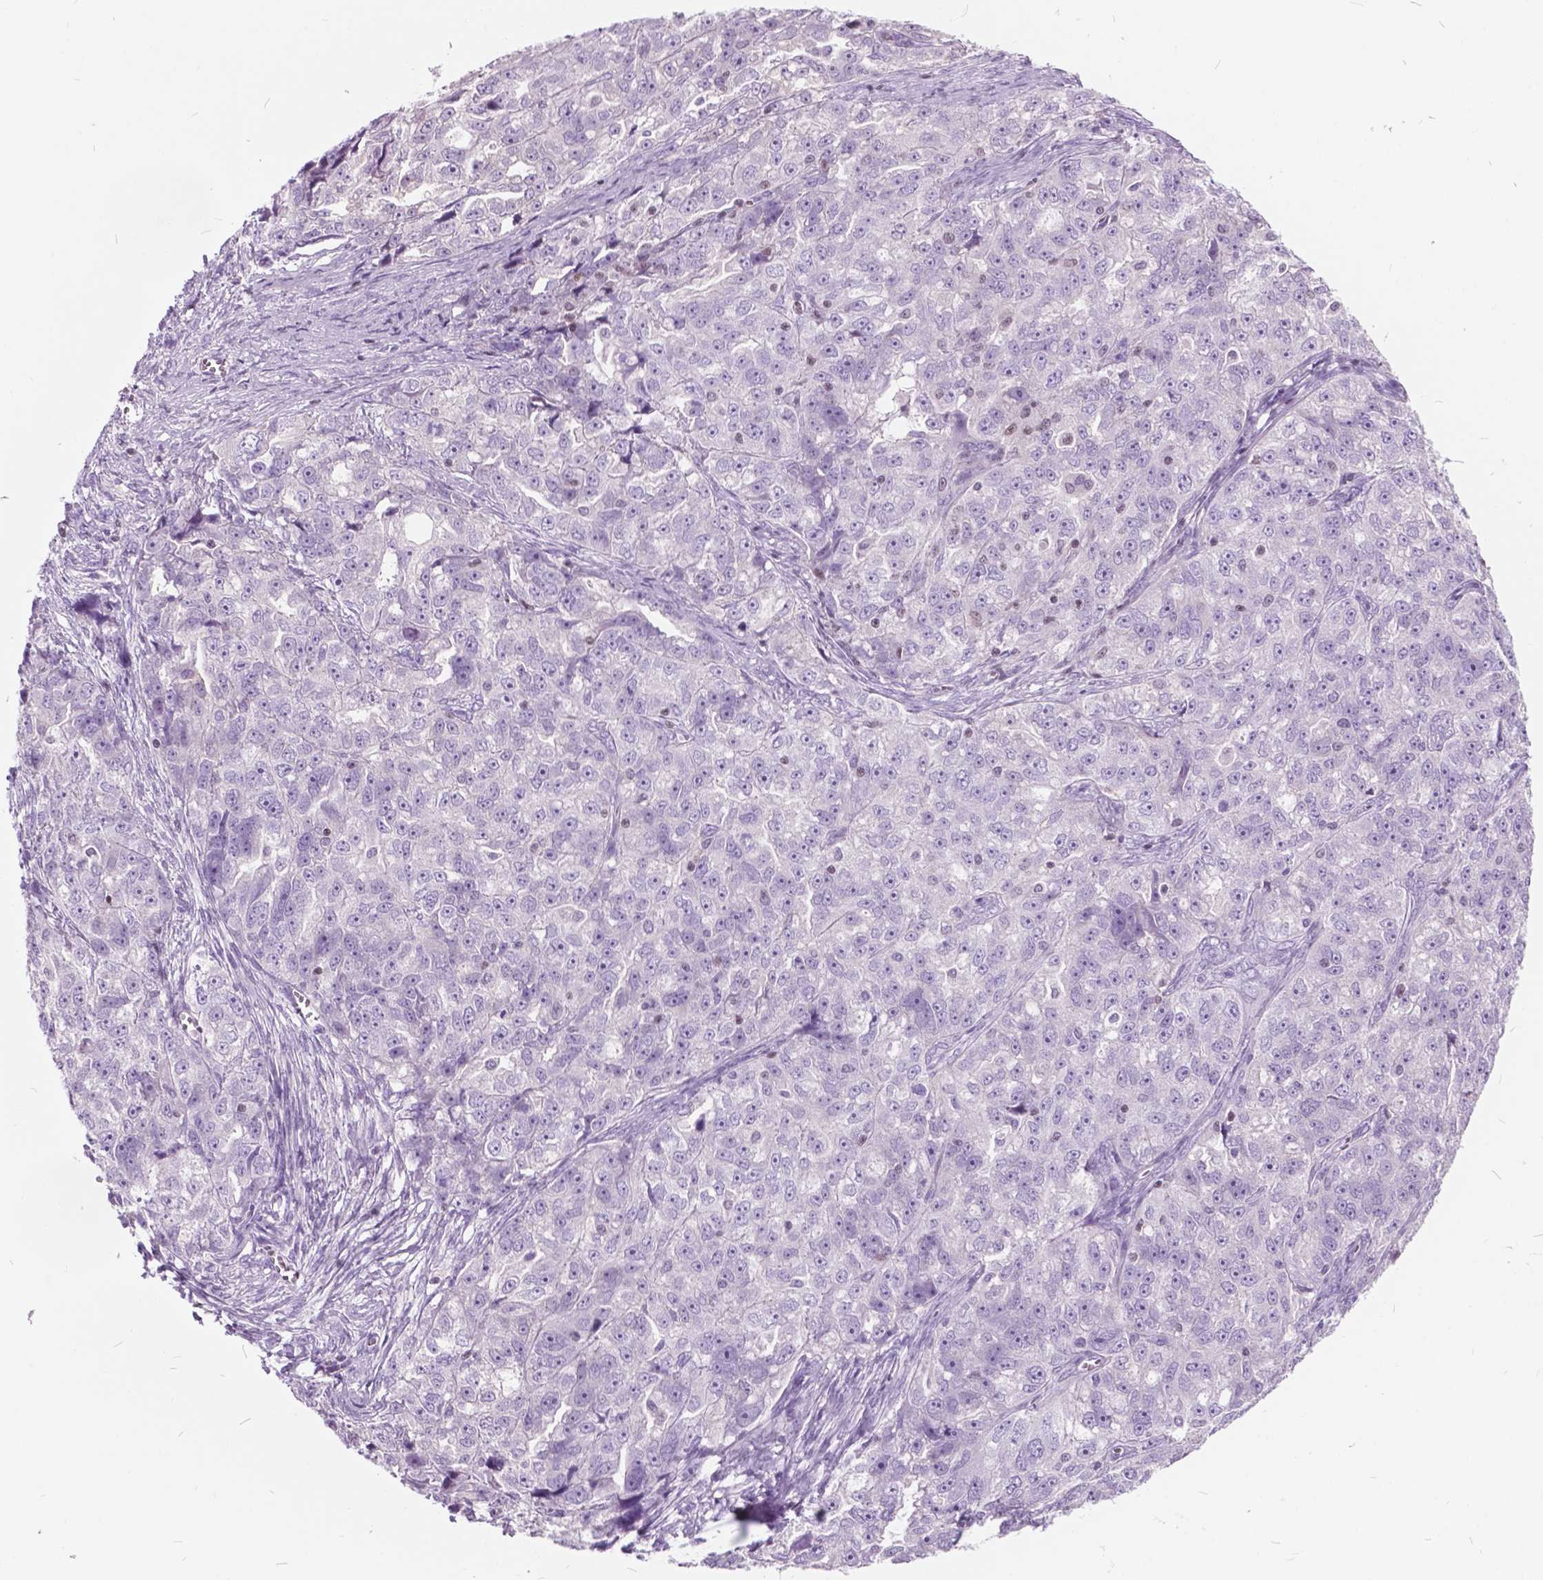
{"staining": {"intensity": "negative", "quantity": "none", "location": "none"}, "tissue": "ovarian cancer", "cell_type": "Tumor cells", "image_type": "cancer", "snomed": [{"axis": "morphology", "description": "Cystadenocarcinoma, serous, NOS"}, {"axis": "topography", "description": "Ovary"}], "caption": "The IHC micrograph has no significant expression in tumor cells of ovarian serous cystadenocarcinoma tissue.", "gene": "SP140", "patient": {"sex": "female", "age": 51}}